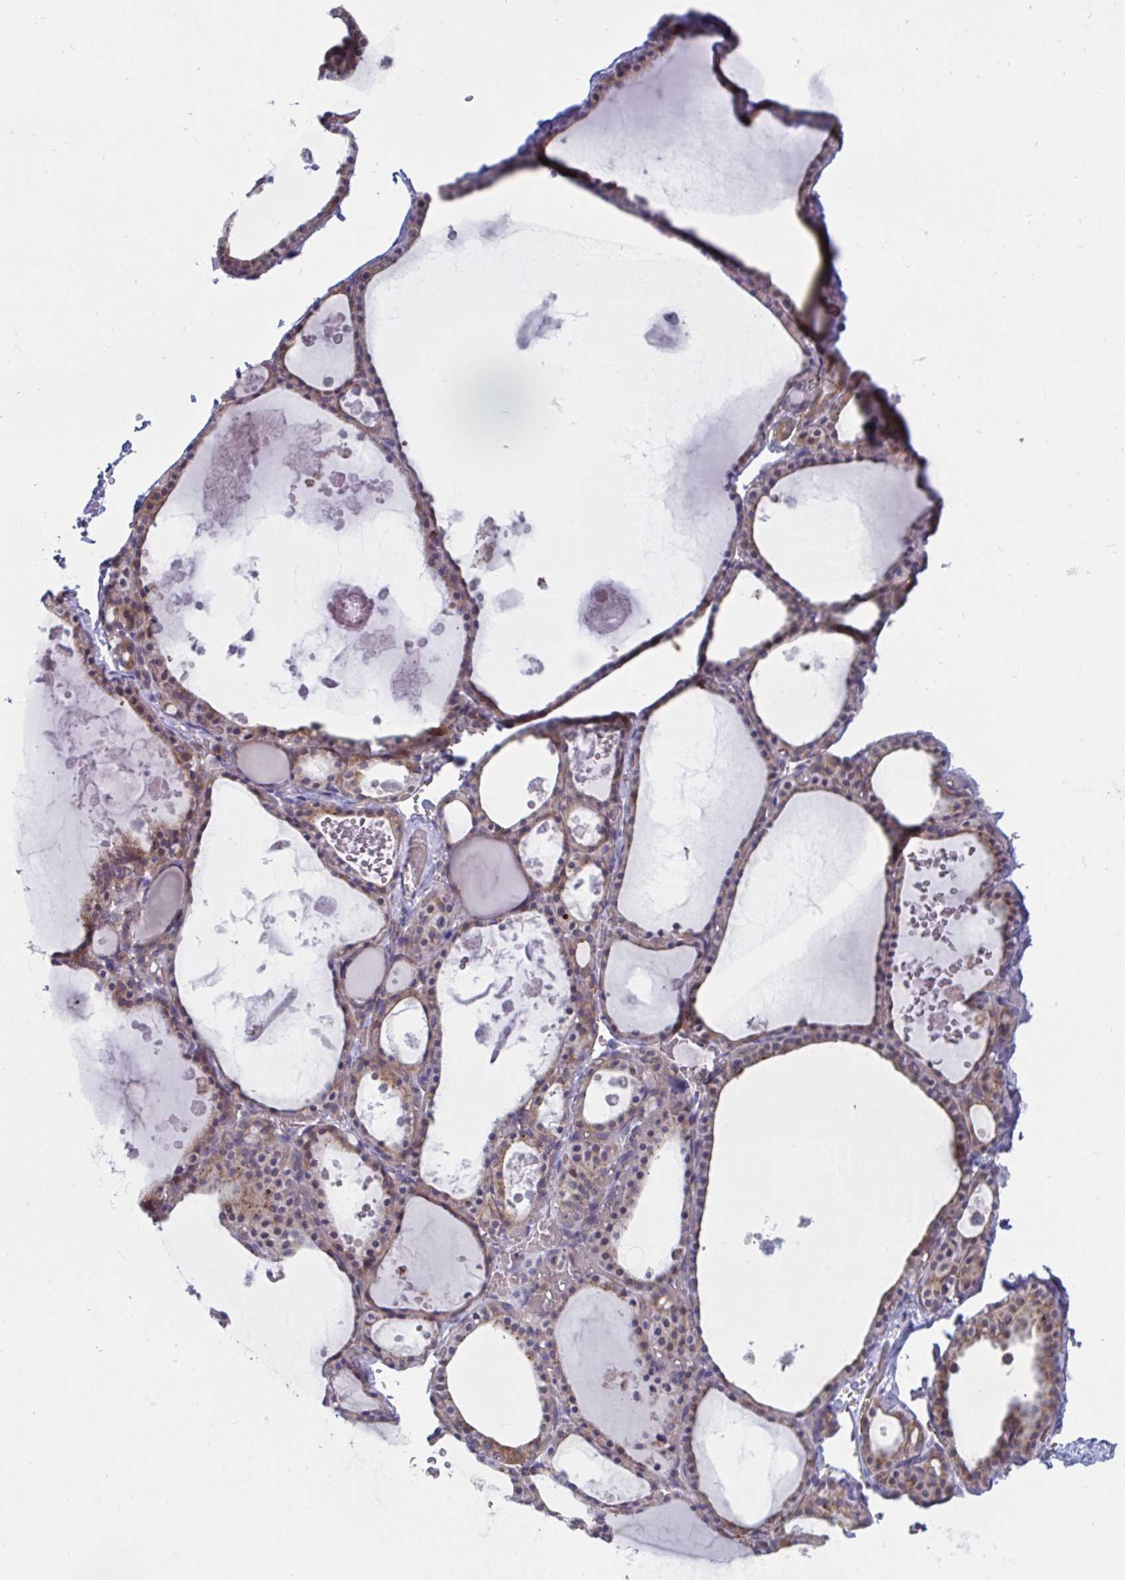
{"staining": {"intensity": "moderate", "quantity": ">75%", "location": "cytoplasmic/membranous"}, "tissue": "thyroid gland", "cell_type": "Glandular cells", "image_type": "normal", "snomed": [{"axis": "morphology", "description": "Normal tissue, NOS"}, {"axis": "topography", "description": "Thyroid gland"}], "caption": "Moderate cytoplasmic/membranous protein staining is identified in about >75% of glandular cells in thyroid gland.", "gene": "SLC9A6", "patient": {"sex": "male", "age": 56}}